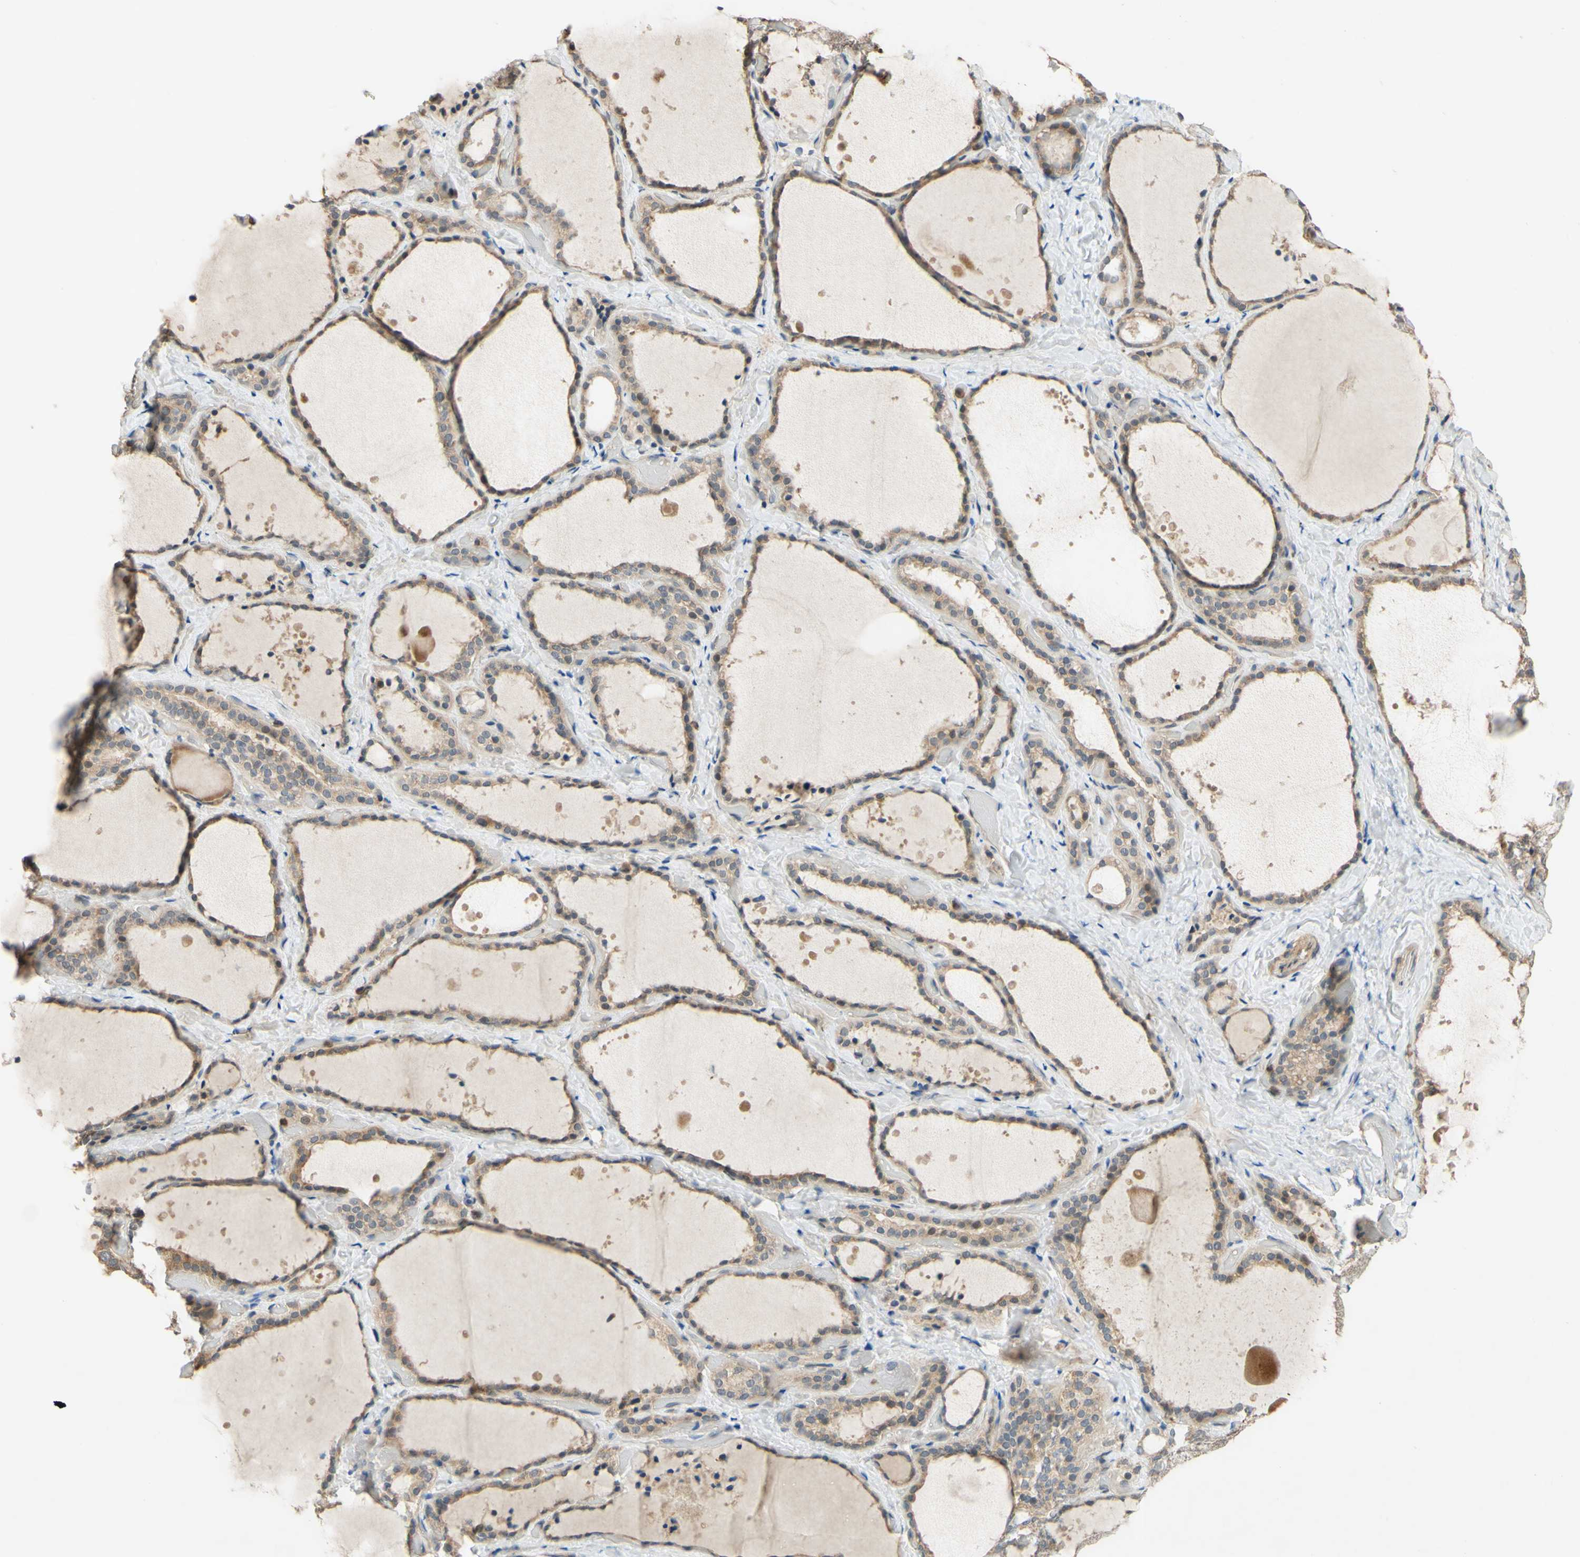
{"staining": {"intensity": "moderate", "quantity": ">75%", "location": "cytoplasmic/membranous"}, "tissue": "thyroid gland", "cell_type": "Glandular cells", "image_type": "normal", "snomed": [{"axis": "morphology", "description": "Normal tissue, NOS"}, {"axis": "topography", "description": "Thyroid gland"}], "caption": "Protein analysis of benign thyroid gland displays moderate cytoplasmic/membranous expression in approximately >75% of glandular cells. Ihc stains the protein of interest in brown and the nuclei are stained blue.", "gene": "GATA1", "patient": {"sex": "female", "age": 44}}